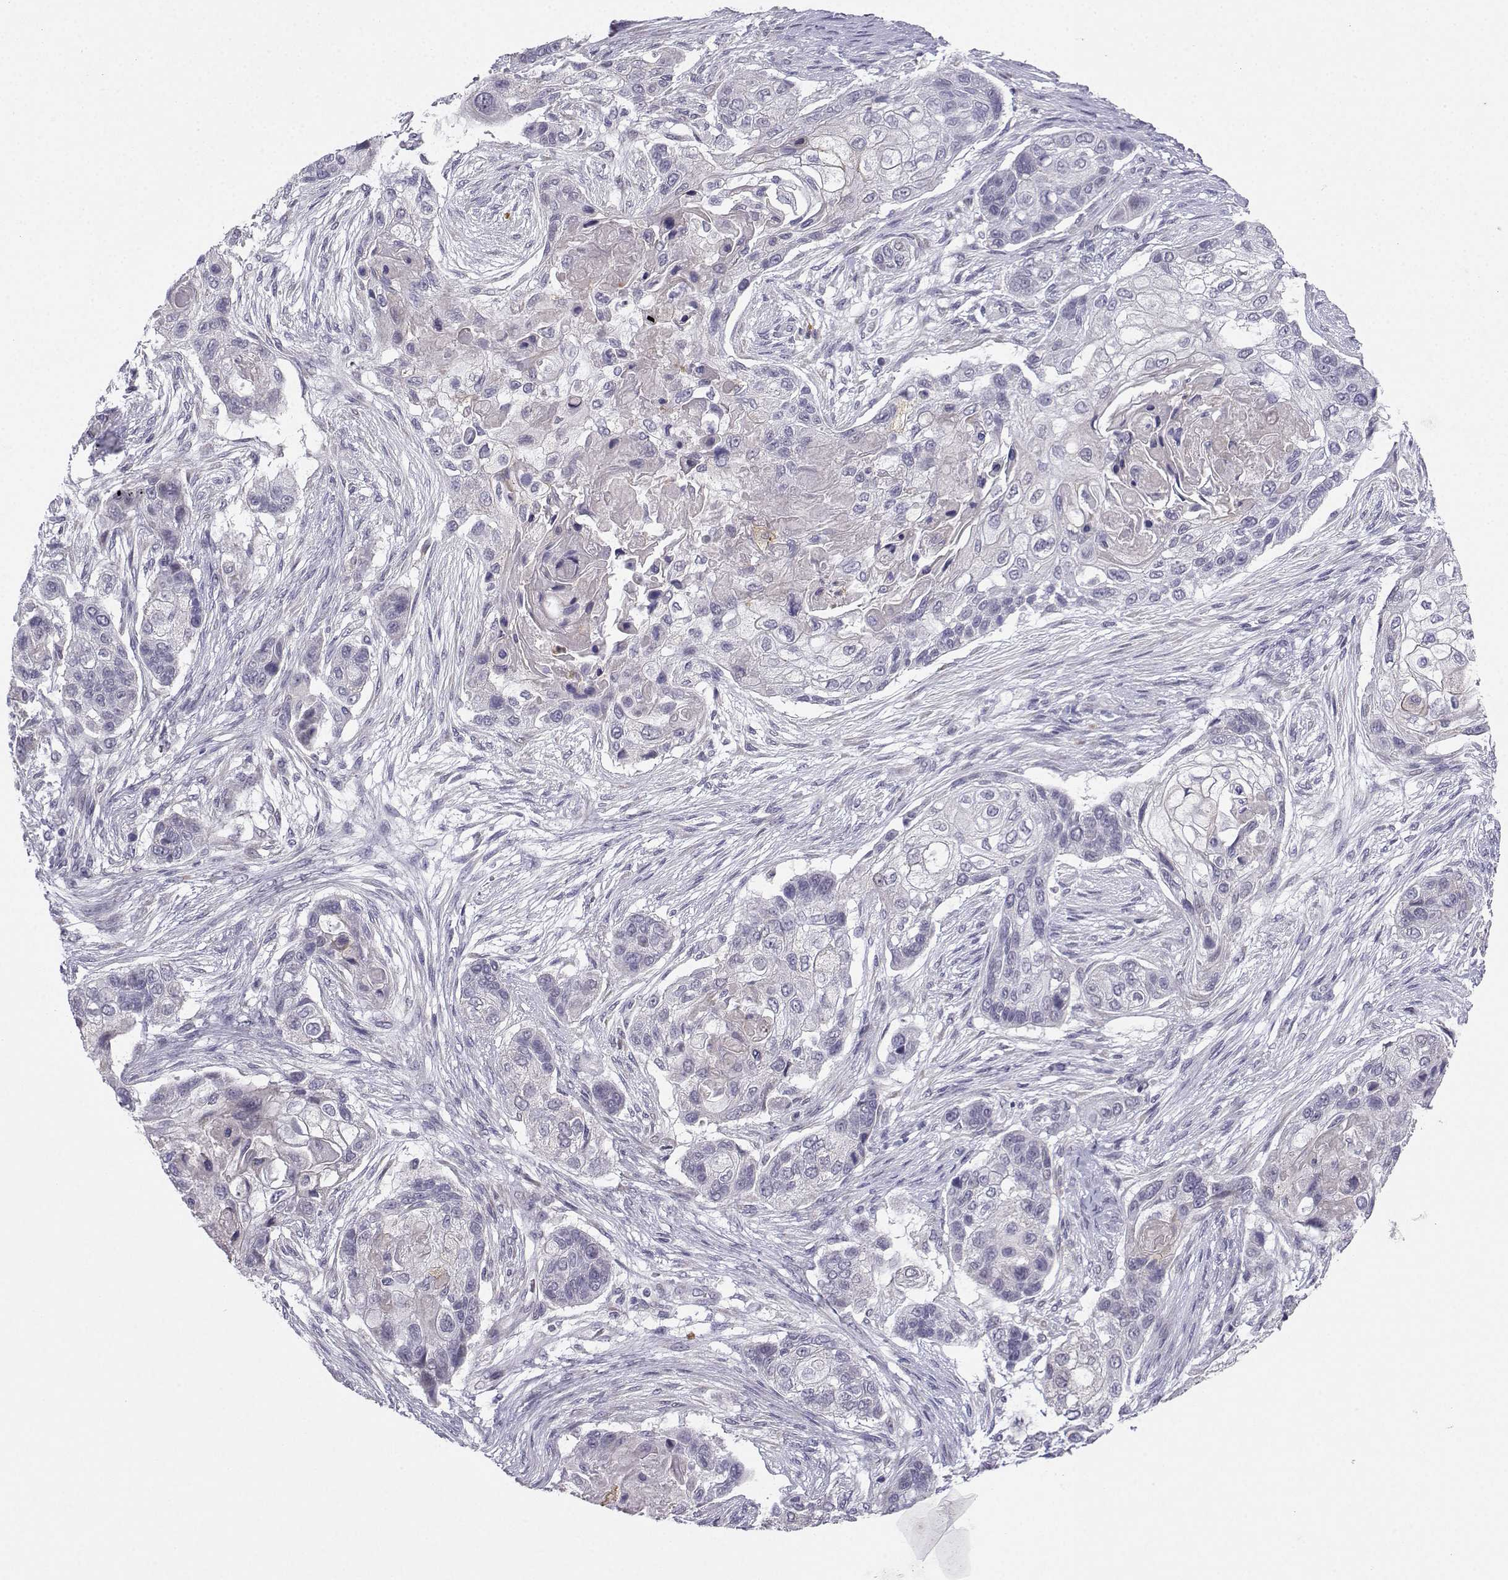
{"staining": {"intensity": "negative", "quantity": "none", "location": "none"}, "tissue": "lung cancer", "cell_type": "Tumor cells", "image_type": "cancer", "snomed": [{"axis": "morphology", "description": "Squamous cell carcinoma, NOS"}, {"axis": "topography", "description": "Lung"}], "caption": "IHC of squamous cell carcinoma (lung) reveals no staining in tumor cells.", "gene": "CALY", "patient": {"sex": "male", "age": 69}}